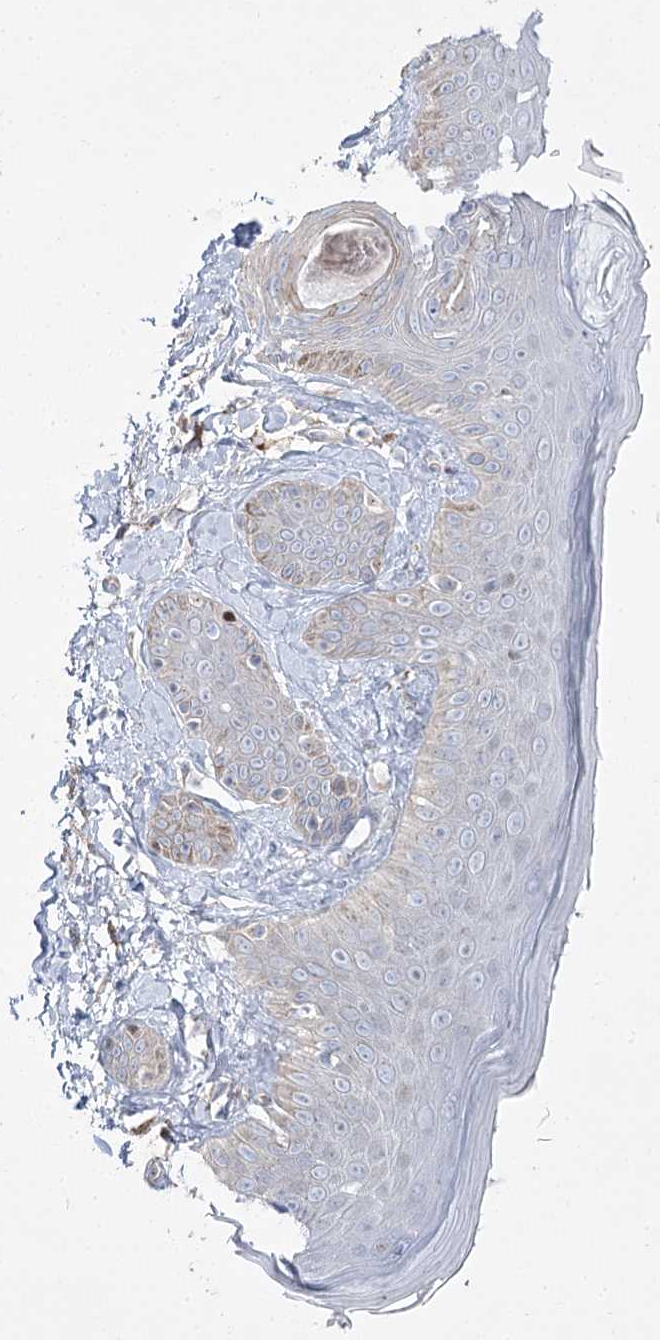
{"staining": {"intensity": "moderate", "quantity": "<25%", "location": "cytoplasmic/membranous"}, "tissue": "skin", "cell_type": "Fibroblasts", "image_type": "normal", "snomed": [{"axis": "morphology", "description": "Normal tissue, NOS"}, {"axis": "topography", "description": "Skin"}], "caption": "This micrograph displays immunohistochemistry staining of unremarkable skin, with low moderate cytoplasmic/membranous positivity in approximately <25% of fibroblasts.", "gene": "CEP164", "patient": {"sex": "male", "age": 52}}